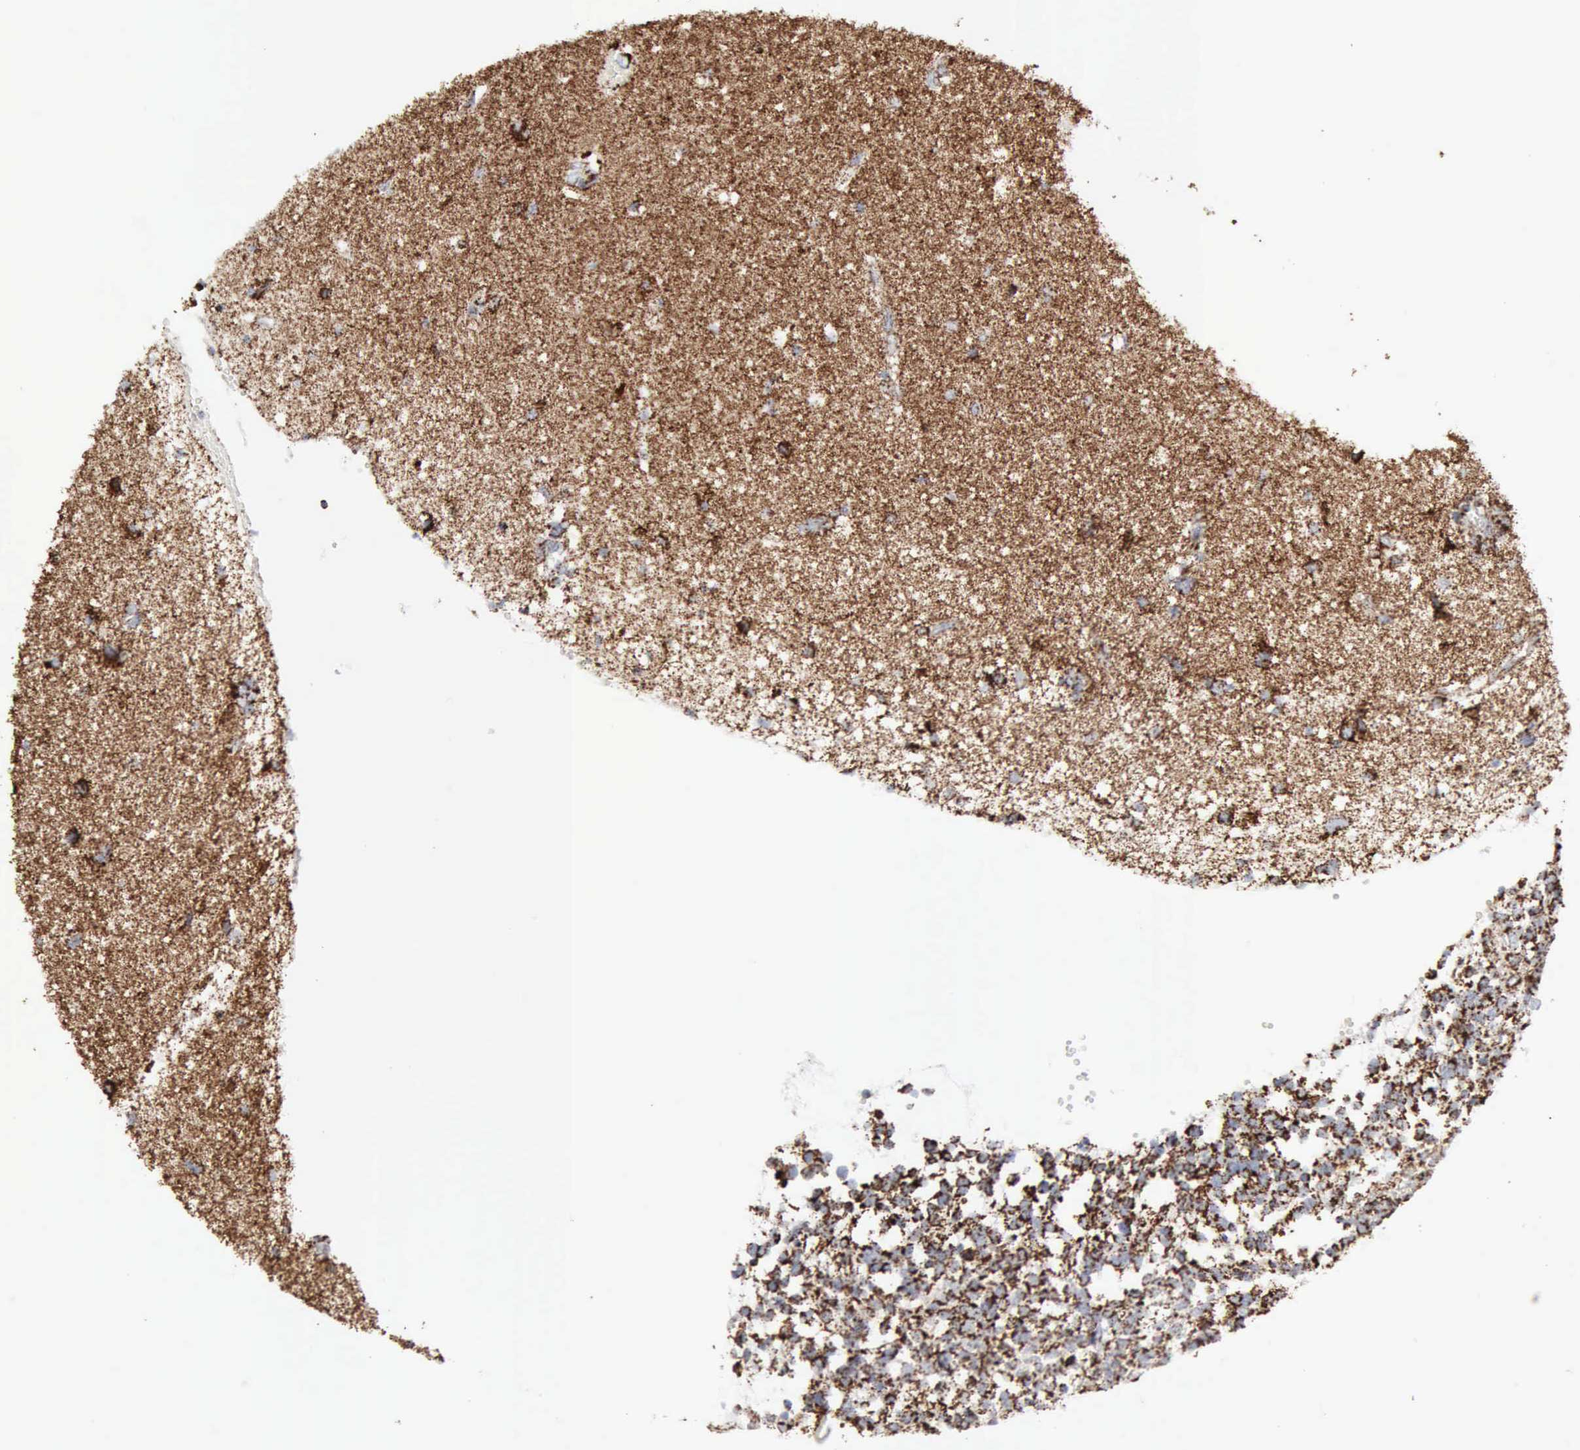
{"staining": {"intensity": "strong", "quantity": ">75%", "location": "cytoplasmic/membranous"}, "tissue": "glioma", "cell_type": "Tumor cells", "image_type": "cancer", "snomed": [{"axis": "morphology", "description": "Glioma, malignant, High grade"}, {"axis": "topography", "description": "Brain"}], "caption": "Human malignant glioma (high-grade) stained with a brown dye shows strong cytoplasmic/membranous positive staining in about >75% of tumor cells.", "gene": "ACO2", "patient": {"sex": "male", "age": 66}}